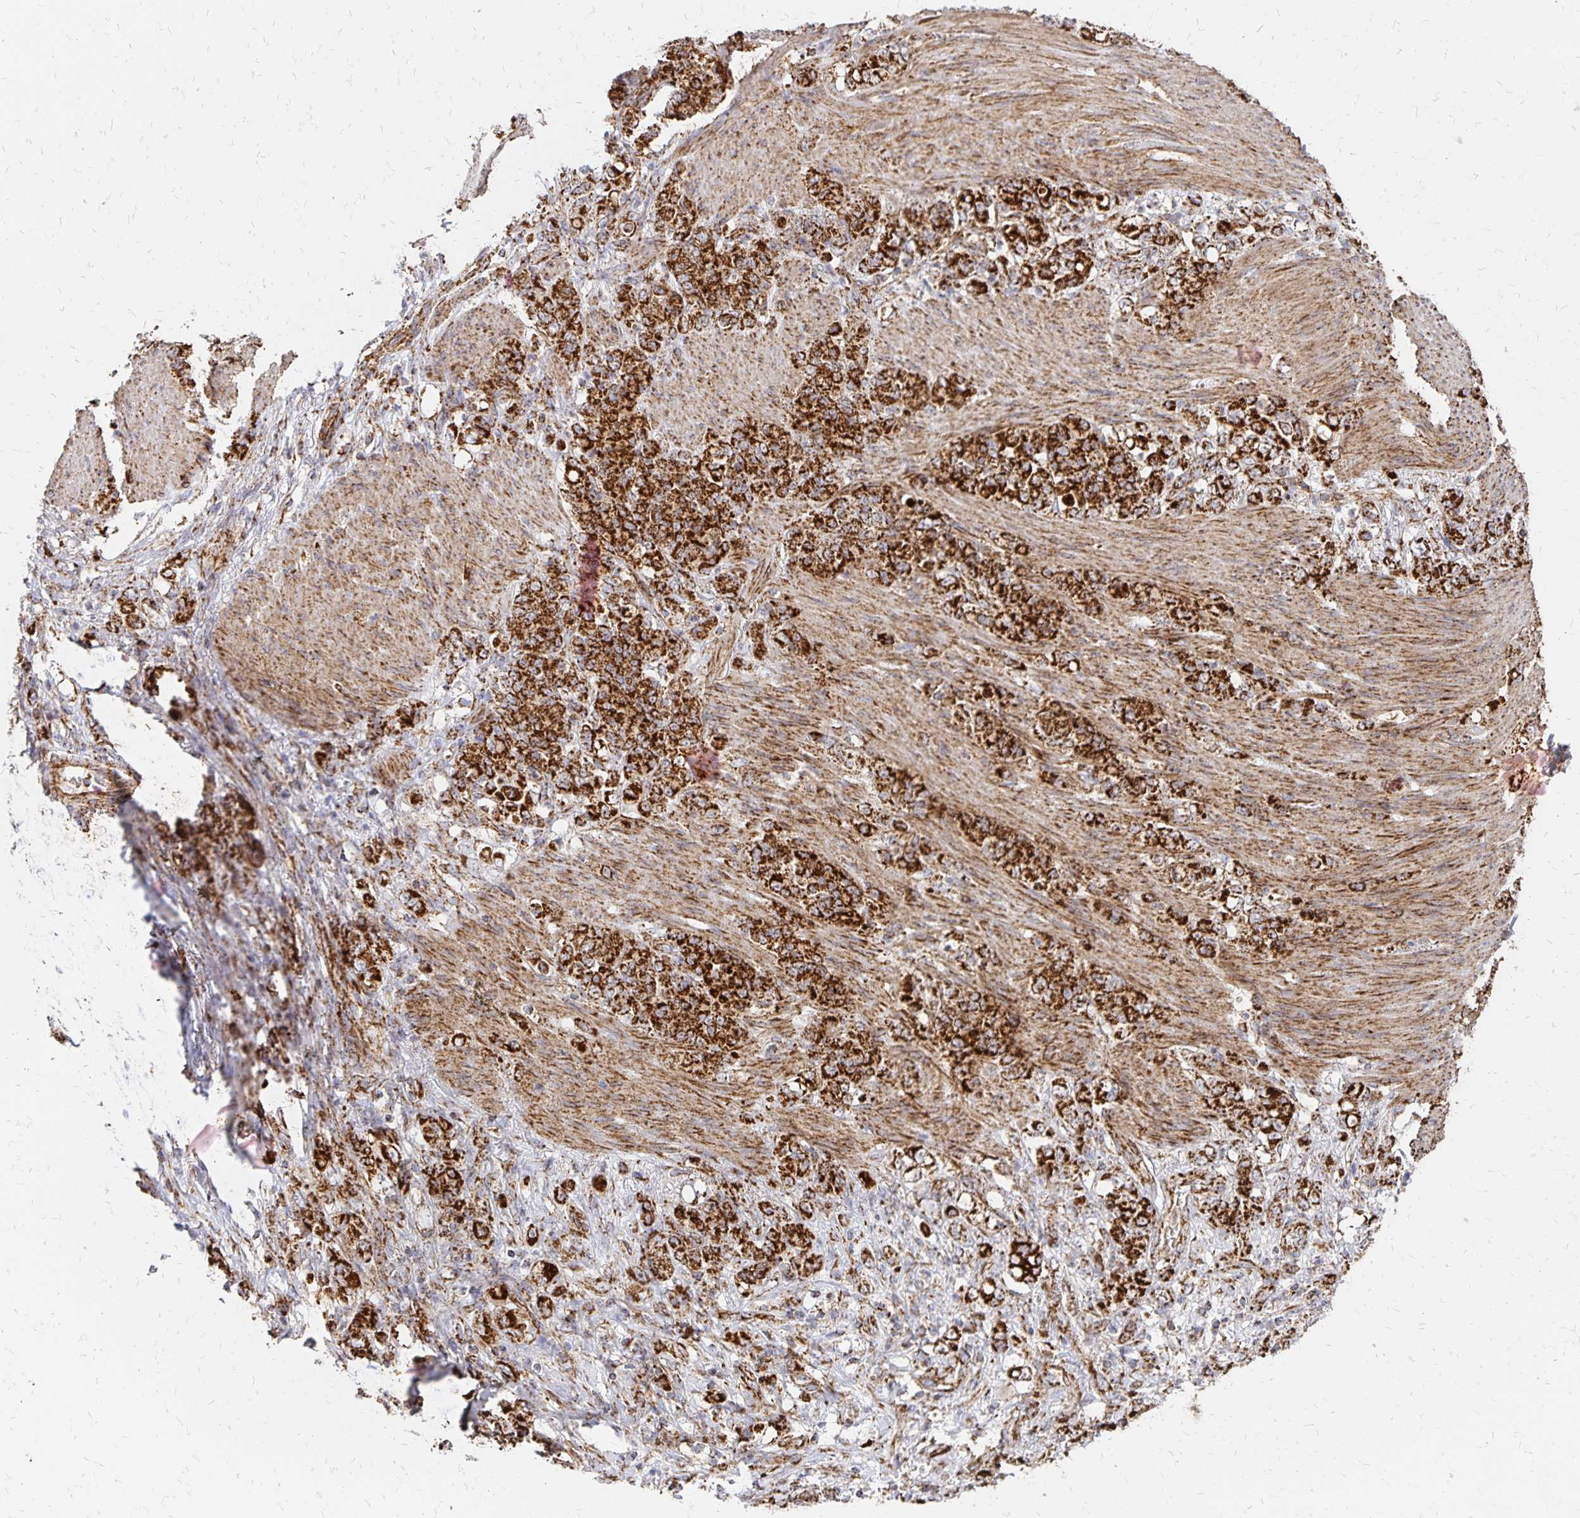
{"staining": {"intensity": "strong", "quantity": ">75%", "location": "cytoplasmic/membranous"}, "tissue": "stomach cancer", "cell_type": "Tumor cells", "image_type": "cancer", "snomed": [{"axis": "morphology", "description": "Adenocarcinoma, NOS"}, {"axis": "topography", "description": "Stomach"}], "caption": "There is high levels of strong cytoplasmic/membranous staining in tumor cells of adenocarcinoma (stomach), as demonstrated by immunohistochemical staining (brown color).", "gene": "STOML2", "patient": {"sex": "female", "age": 79}}